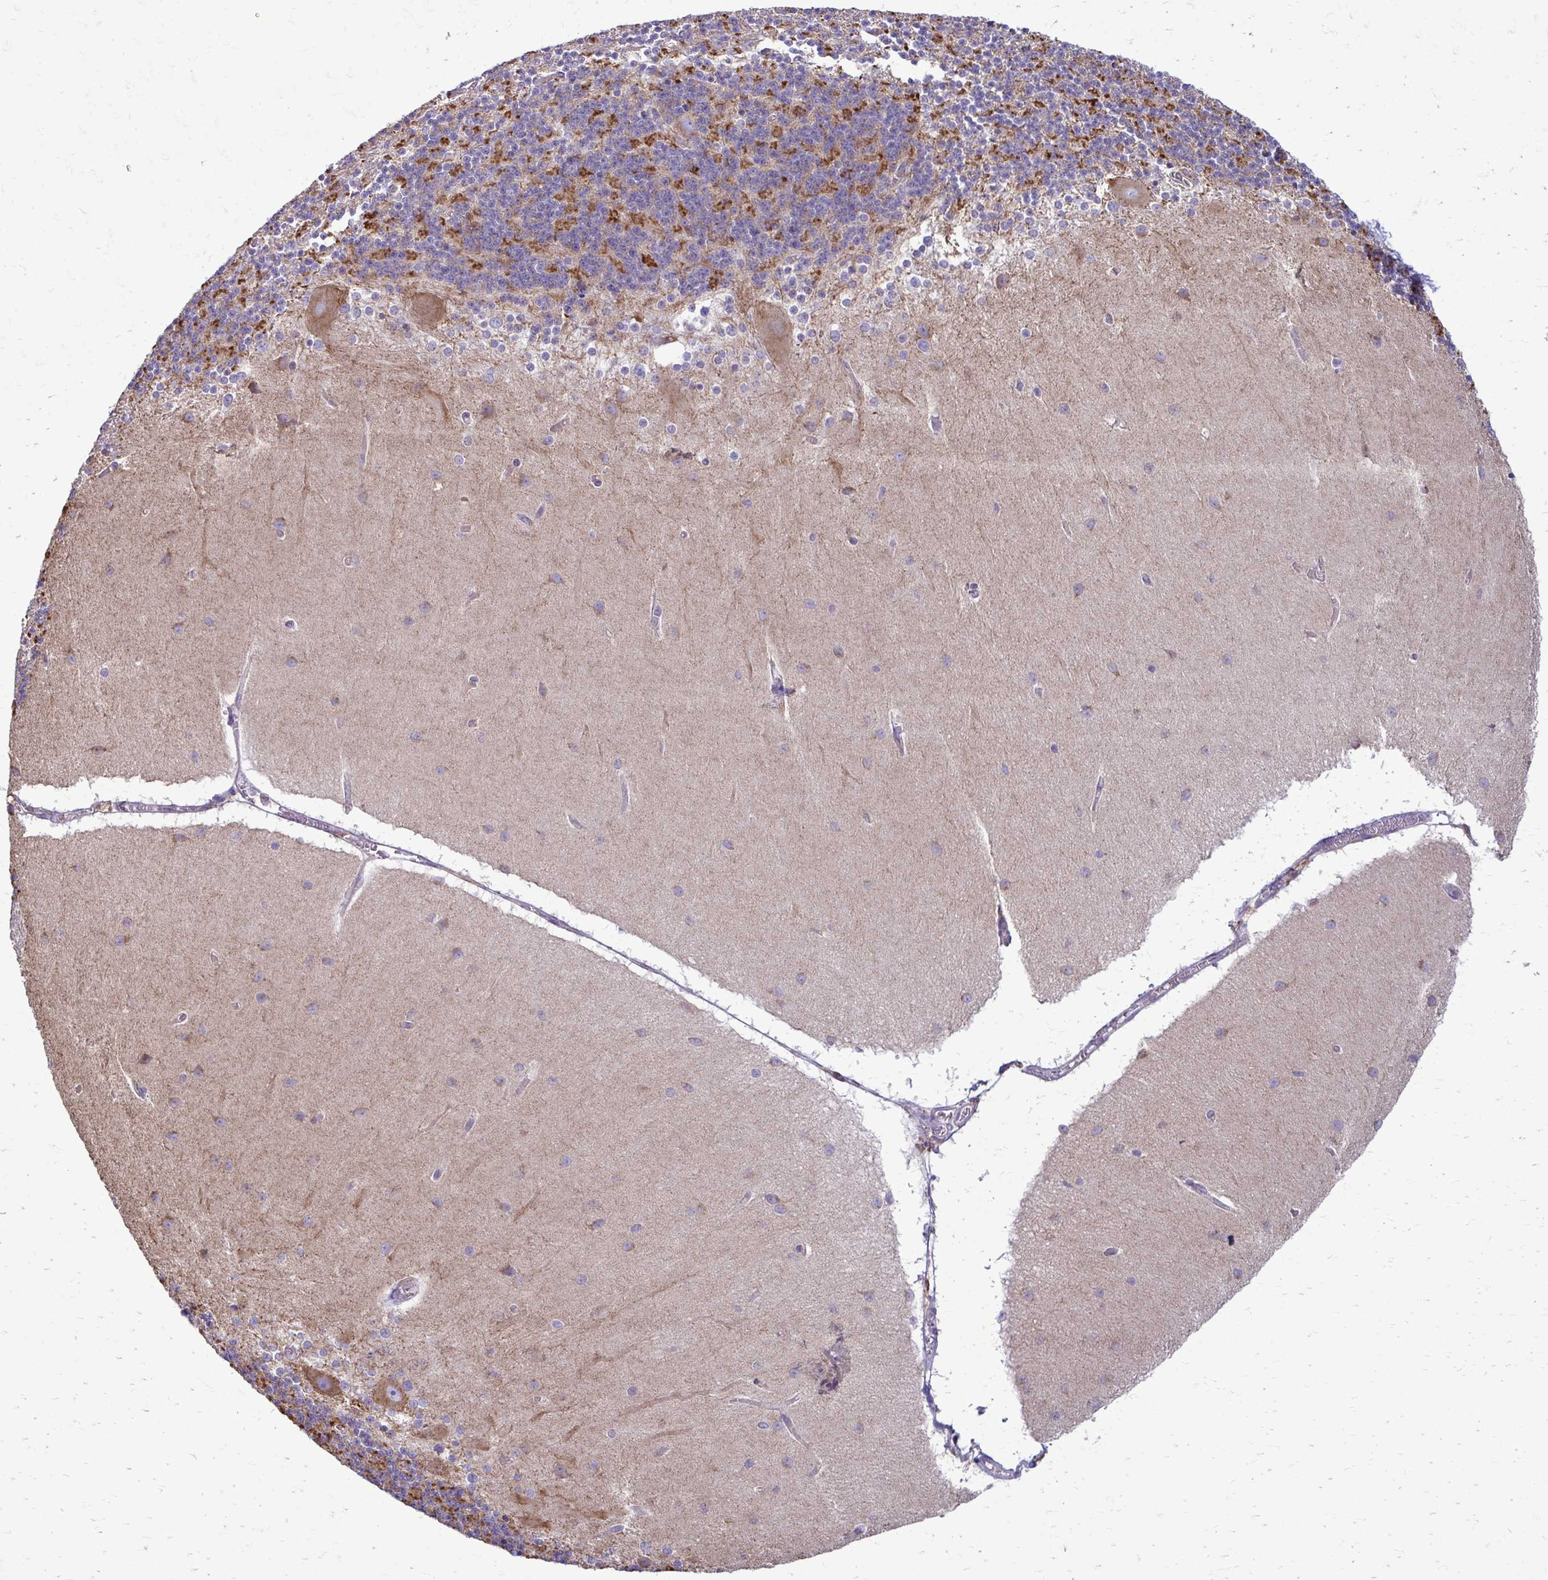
{"staining": {"intensity": "moderate", "quantity": "25%-75%", "location": "cytoplasmic/membranous"}, "tissue": "cerebellum", "cell_type": "Cells in granular layer", "image_type": "normal", "snomed": [{"axis": "morphology", "description": "Normal tissue, NOS"}, {"axis": "topography", "description": "Cerebellum"}], "caption": "Protein staining of unremarkable cerebellum displays moderate cytoplasmic/membranous expression in about 25%-75% of cells in granular layer. The staining is performed using DAB (3,3'-diaminobenzidine) brown chromogen to label protein expression. The nuclei are counter-stained blue using hematoxylin.", "gene": "CLTA", "patient": {"sex": "female", "age": 54}}